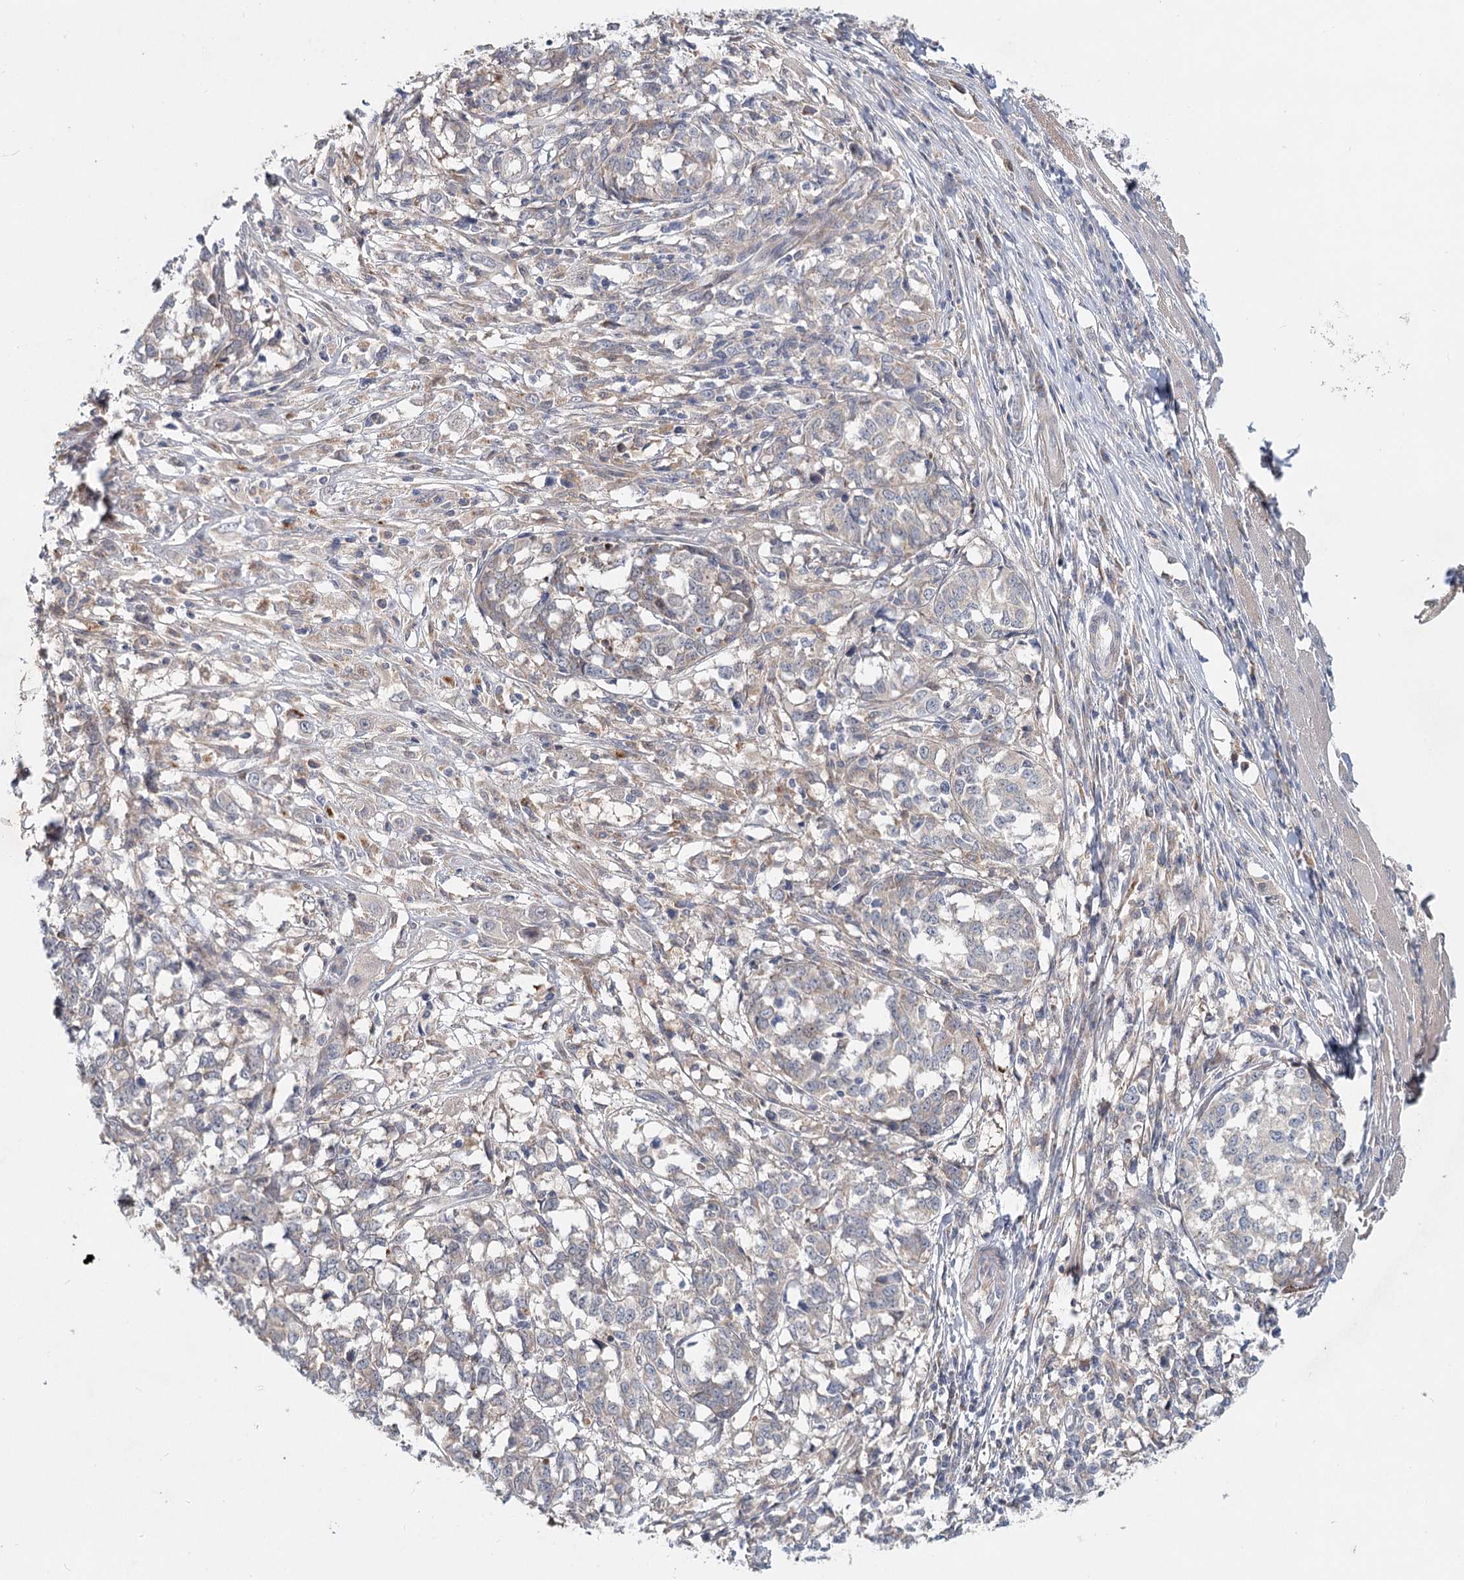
{"staining": {"intensity": "weak", "quantity": "<25%", "location": "cytoplasmic/membranous"}, "tissue": "melanoma", "cell_type": "Tumor cells", "image_type": "cancer", "snomed": [{"axis": "morphology", "description": "Malignant melanoma, NOS"}, {"axis": "topography", "description": "Skin"}], "caption": "High power microscopy photomicrograph of an immunohistochemistry (IHC) histopathology image of melanoma, revealing no significant expression in tumor cells.", "gene": "AP3B1", "patient": {"sex": "female", "age": 72}}